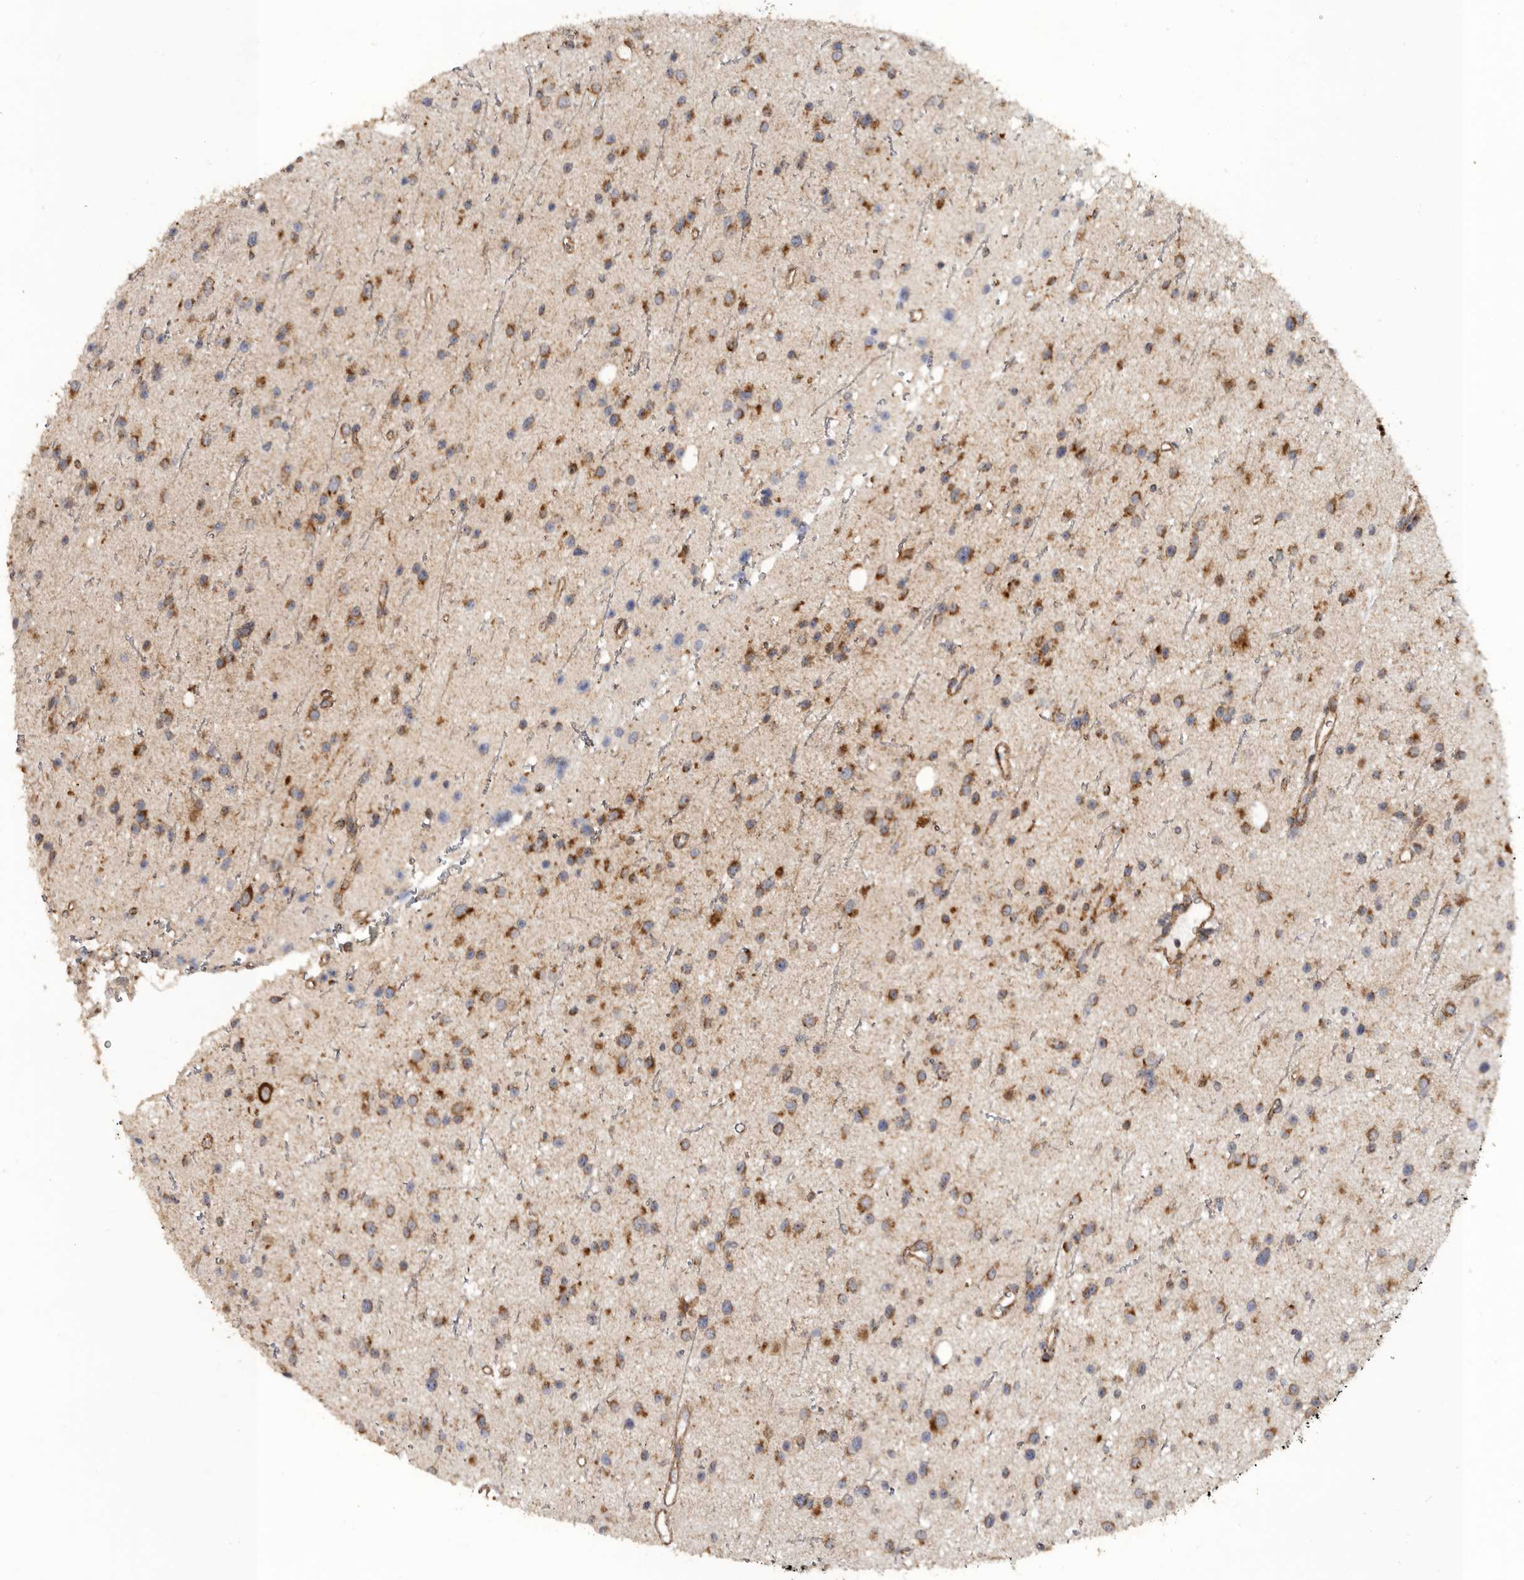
{"staining": {"intensity": "moderate", "quantity": ">75%", "location": "cytoplasmic/membranous"}, "tissue": "glioma", "cell_type": "Tumor cells", "image_type": "cancer", "snomed": [{"axis": "morphology", "description": "Glioma, malignant, Low grade"}, {"axis": "topography", "description": "Cerebral cortex"}], "caption": "DAB immunohistochemical staining of glioma demonstrates moderate cytoplasmic/membranous protein staining in about >75% of tumor cells.", "gene": "PODXL2", "patient": {"sex": "female", "age": 39}}